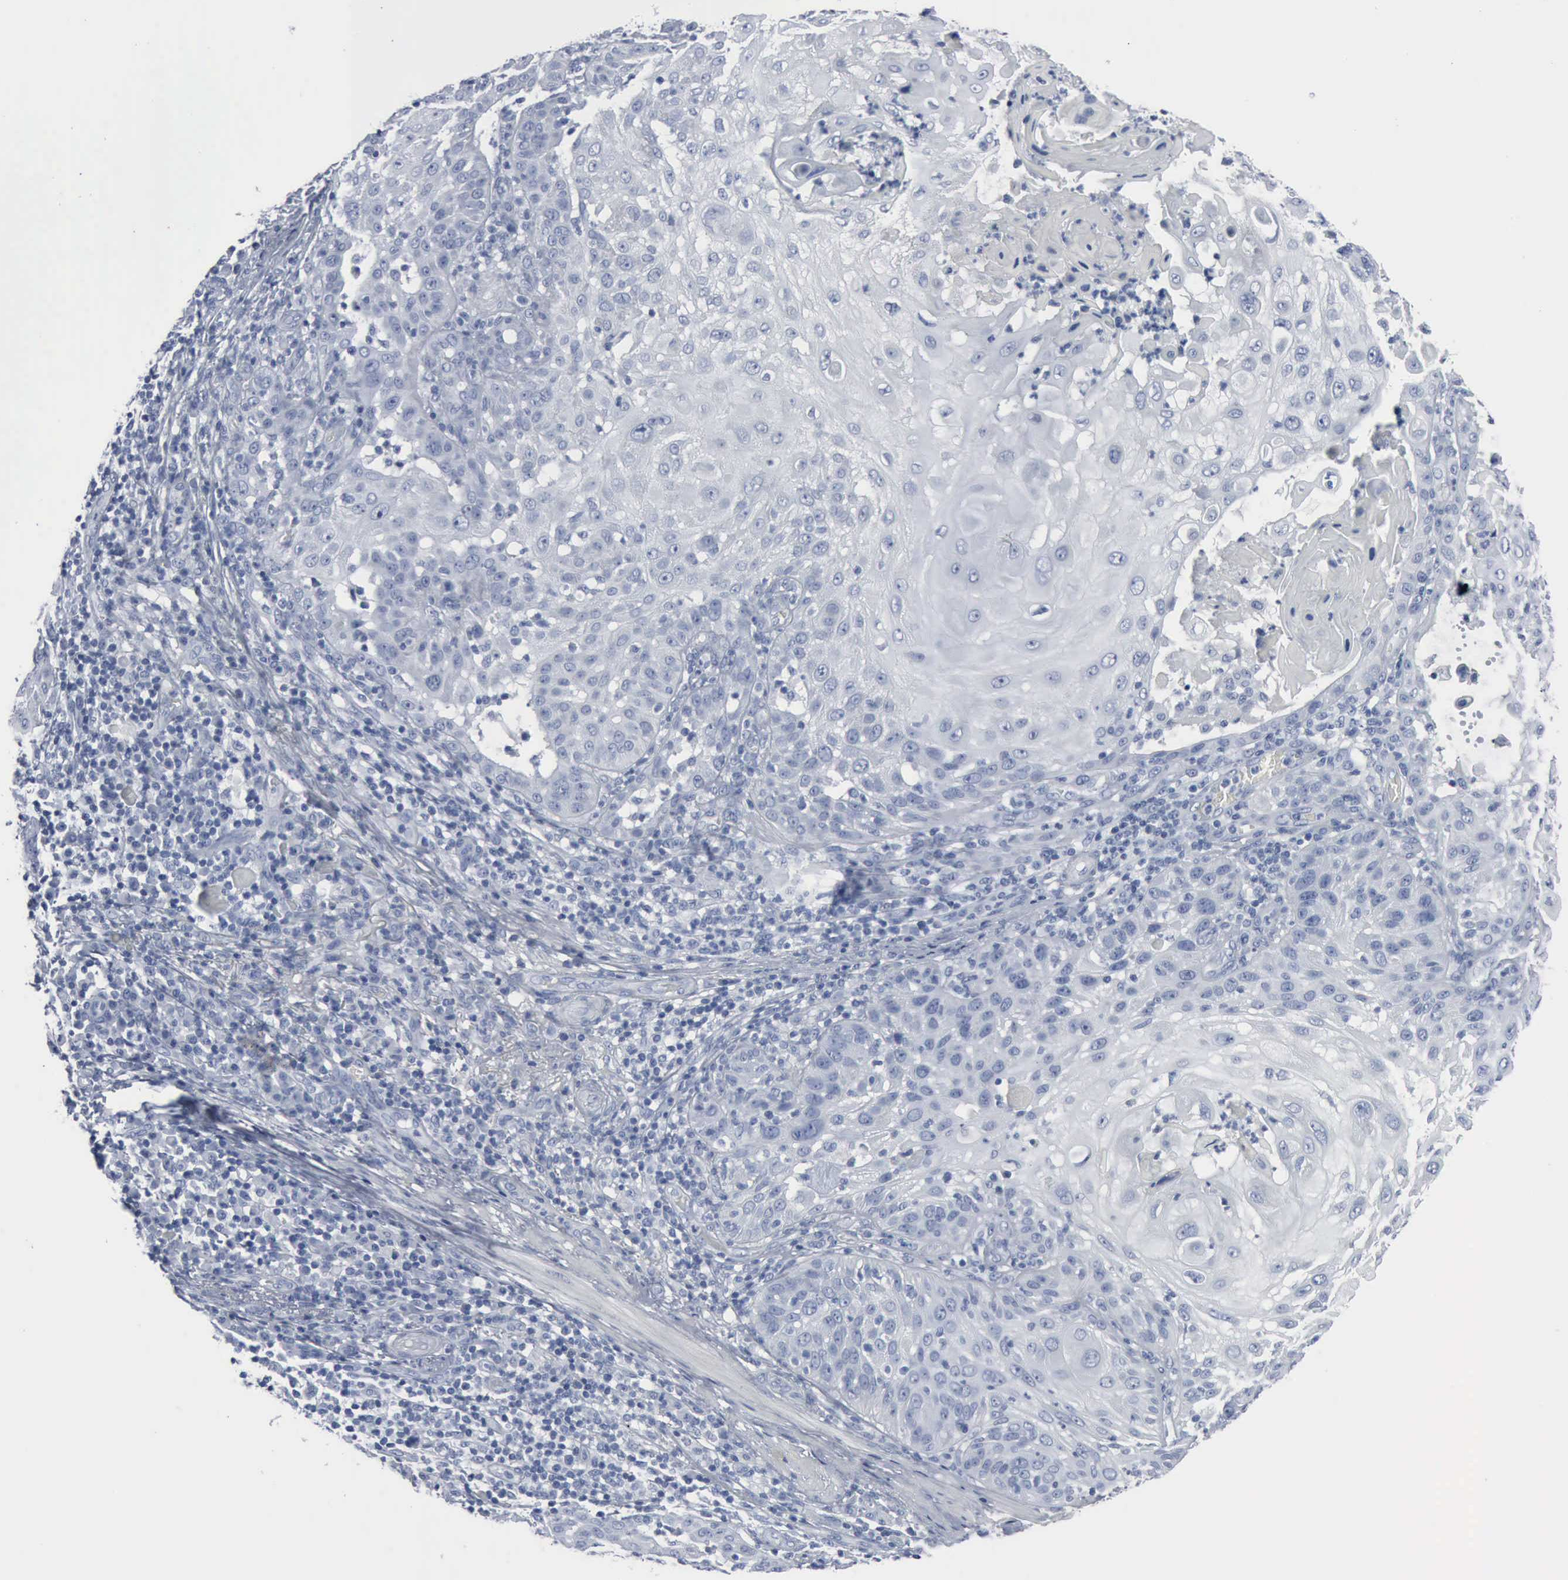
{"staining": {"intensity": "negative", "quantity": "none", "location": "none"}, "tissue": "skin cancer", "cell_type": "Tumor cells", "image_type": "cancer", "snomed": [{"axis": "morphology", "description": "Squamous cell carcinoma, NOS"}, {"axis": "topography", "description": "Skin"}], "caption": "IHC micrograph of skin cancer stained for a protein (brown), which reveals no staining in tumor cells.", "gene": "DMD", "patient": {"sex": "female", "age": 89}}